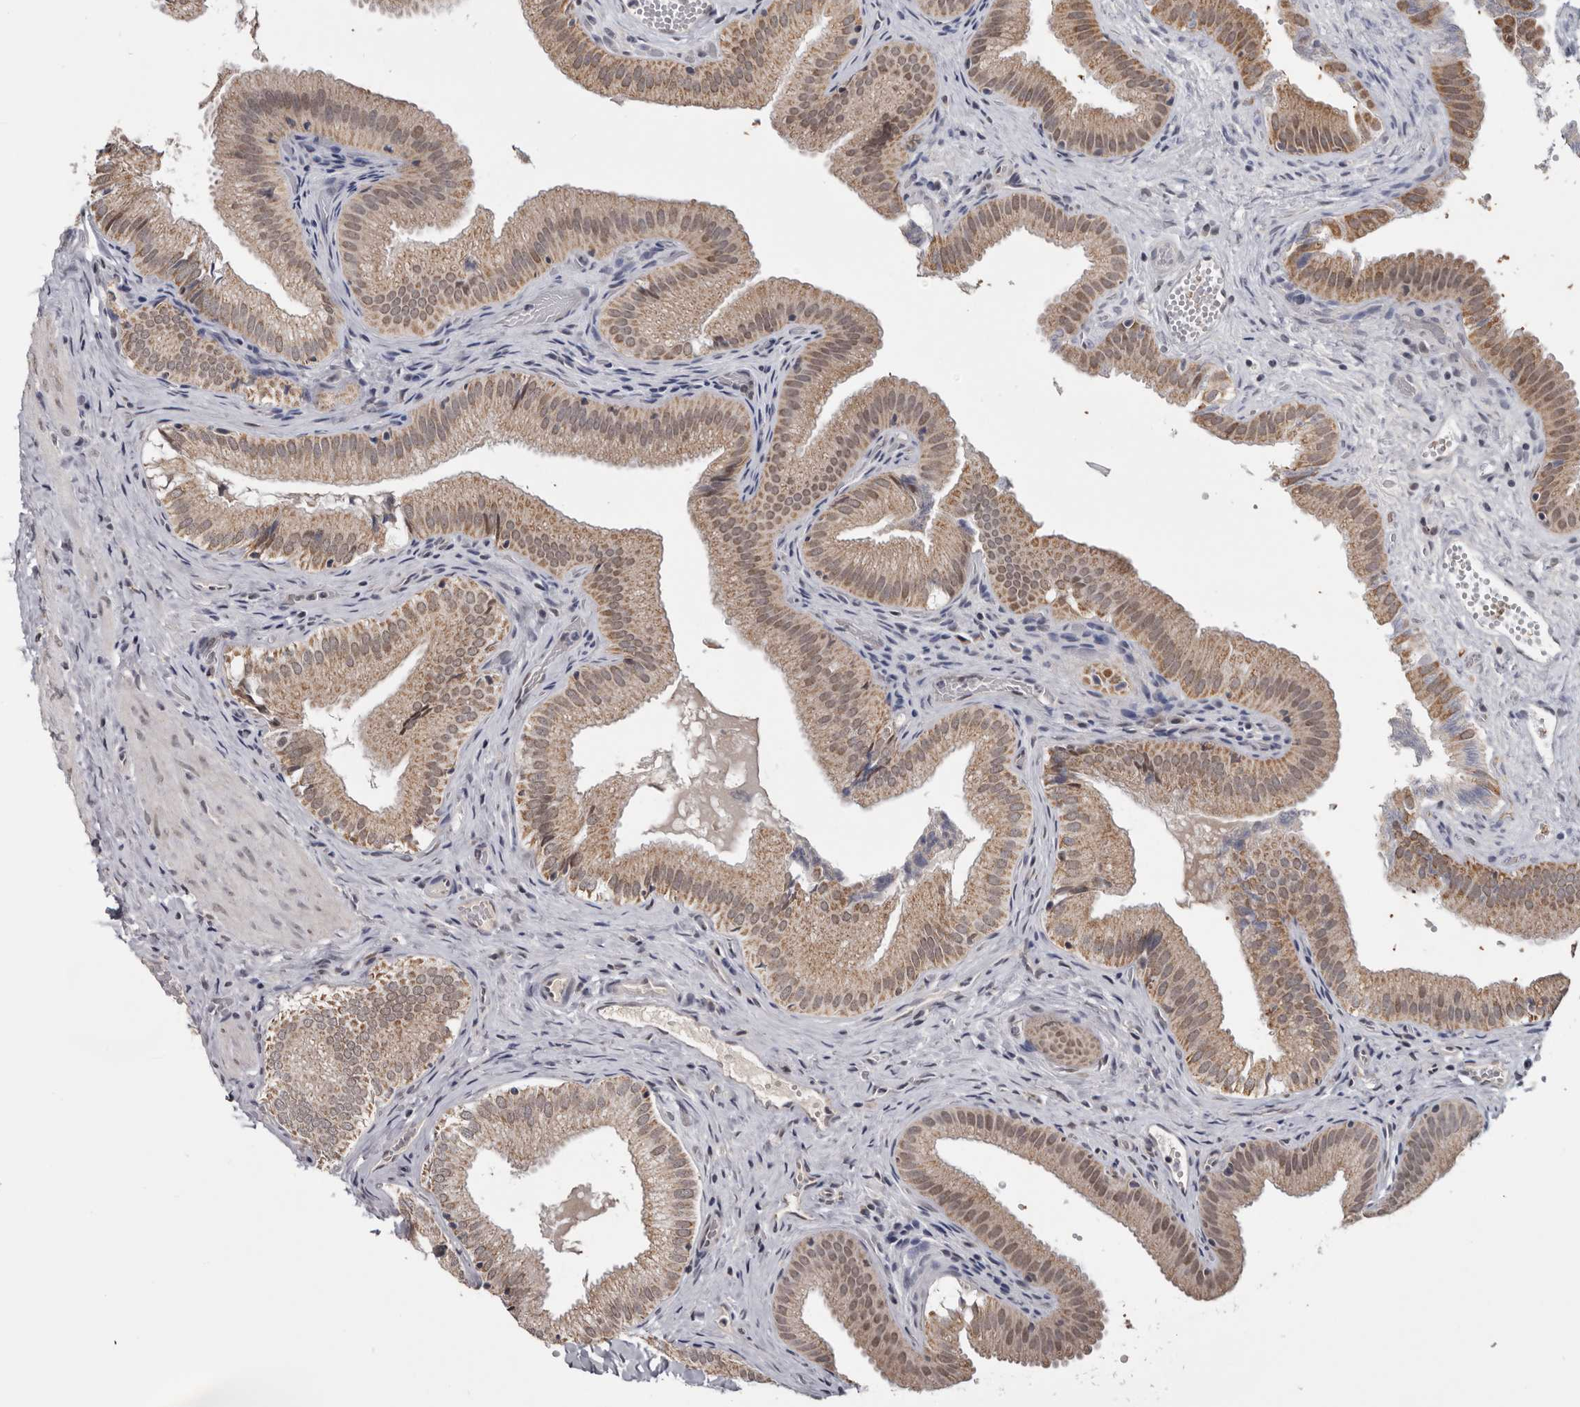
{"staining": {"intensity": "moderate", "quantity": ">75%", "location": "cytoplasmic/membranous,nuclear"}, "tissue": "gallbladder", "cell_type": "Glandular cells", "image_type": "normal", "snomed": [{"axis": "morphology", "description": "Normal tissue, NOS"}, {"axis": "topography", "description": "Gallbladder"}], "caption": "Unremarkable gallbladder was stained to show a protein in brown. There is medium levels of moderate cytoplasmic/membranous,nuclear expression in approximately >75% of glandular cells. (brown staining indicates protein expression, while blue staining denotes nuclei).", "gene": "MOGAT2", "patient": {"sex": "female", "age": 30}}